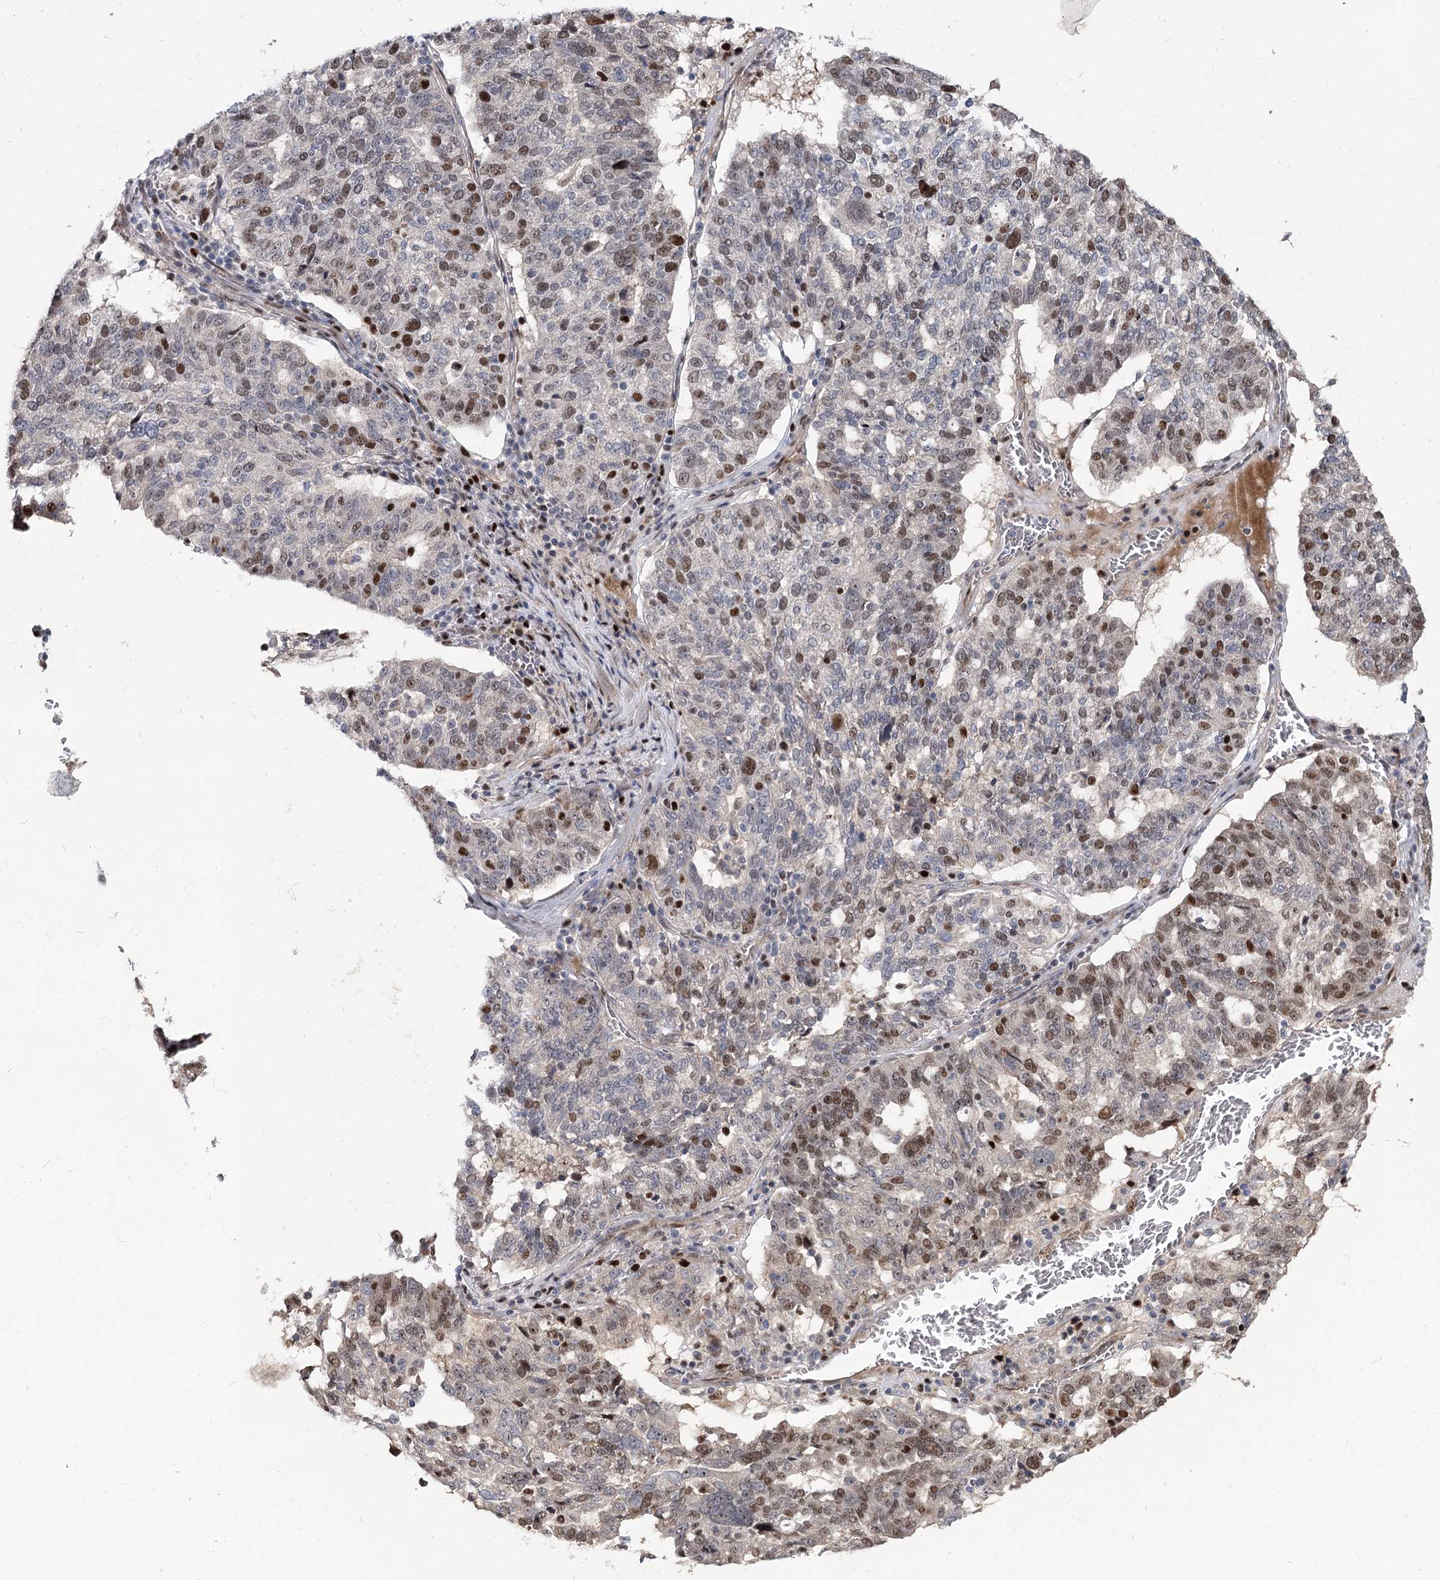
{"staining": {"intensity": "moderate", "quantity": "25%-75%", "location": "nuclear"}, "tissue": "ovarian cancer", "cell_type": "Tumor cells", "image_type": "cancer", "snomed": [{"axis": "morphology", "description": "Cystadenocarcinoma, serous, NOS"}, {"axis": "topography", "description": "Ovary"}], "caption": "This is a photomicrograph of immunohistochemistry staining of ovarian cancer (serous cystadenocarcinoma), which shows moderate positivity in the nuclear of tumor cells.", "gene": "PIK3C2A", "patient": {"sex": "female", "age": 59}}